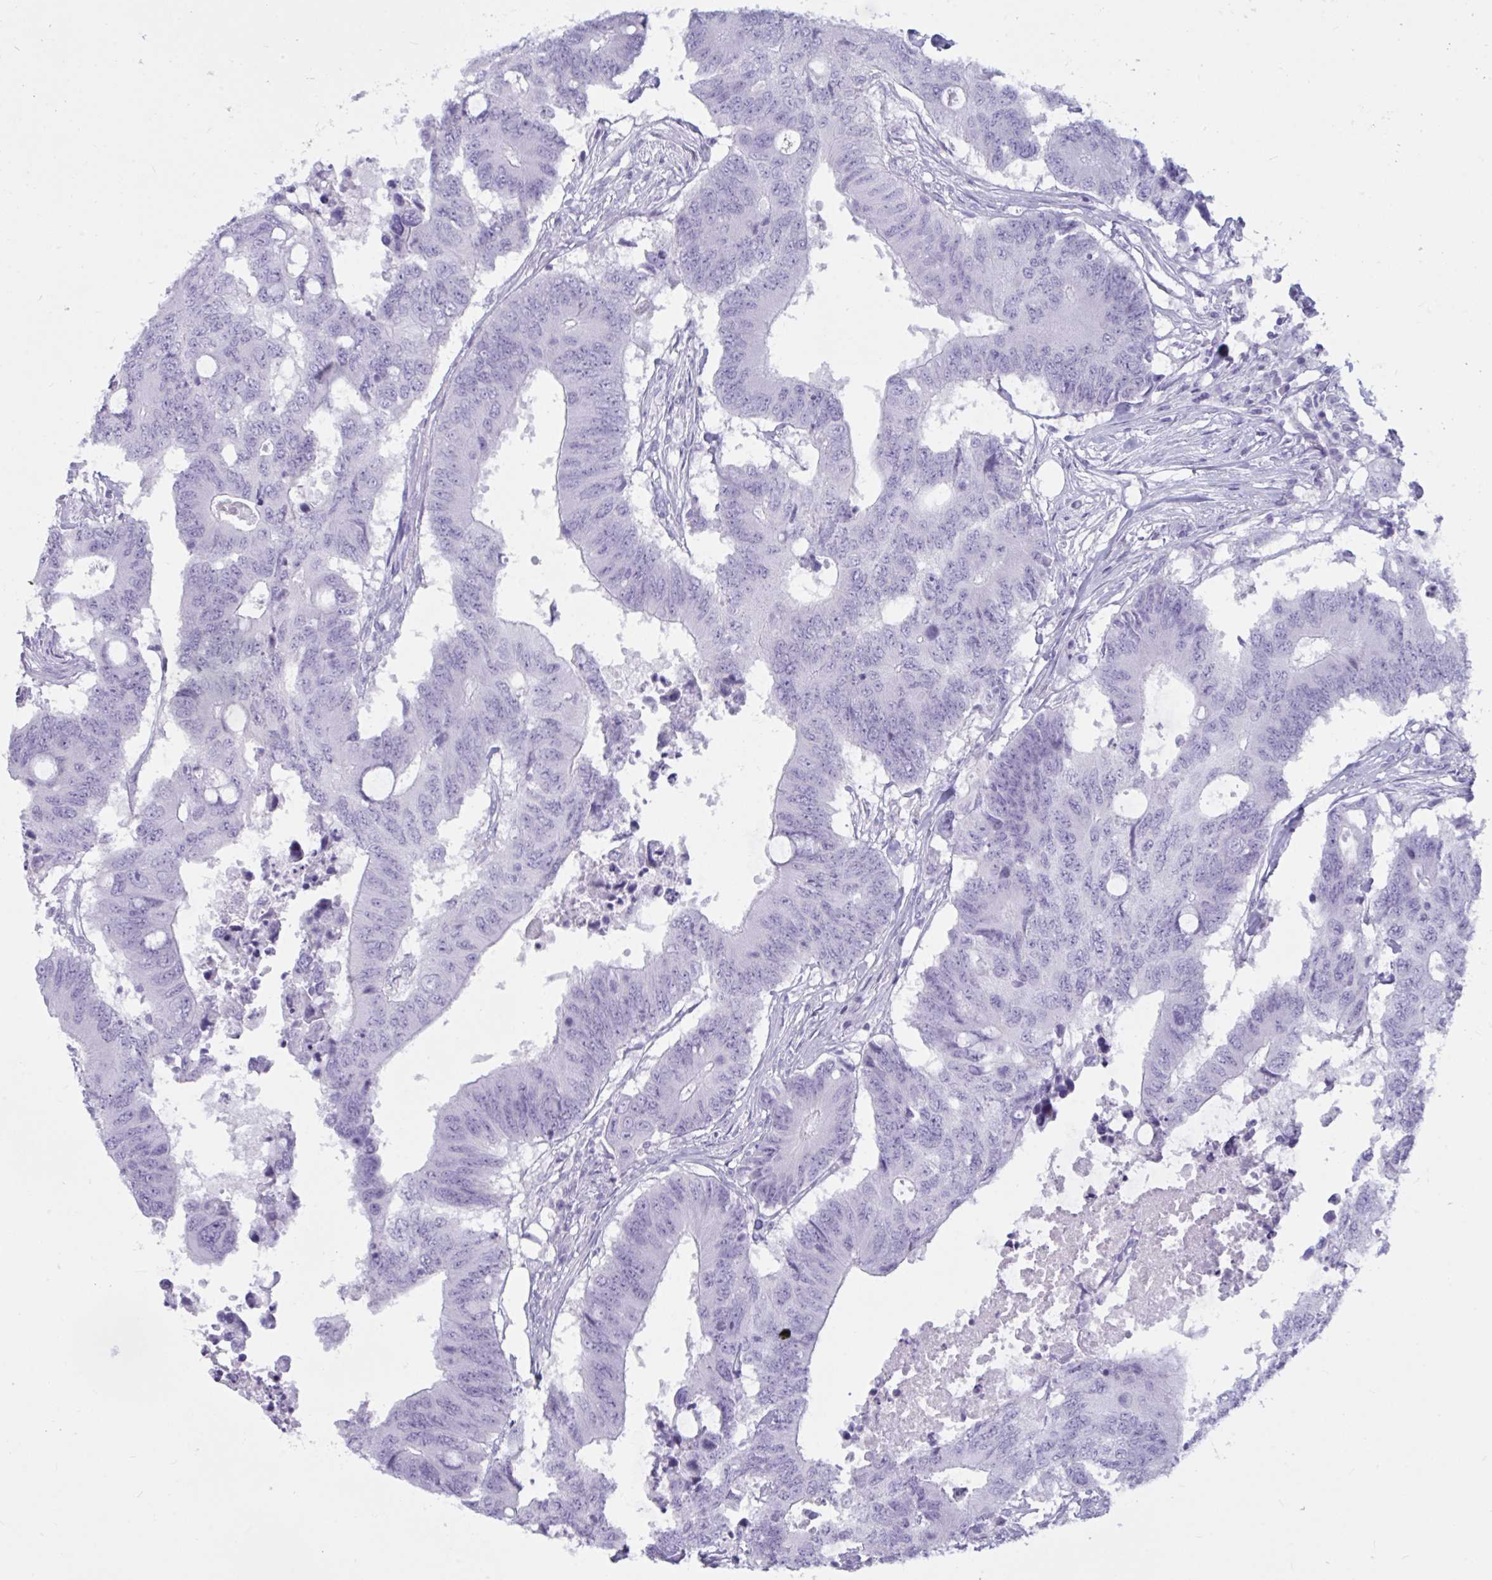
{"staining": {"intensity": "negative", "quantity": "none", "location": "none"}, "tissue": "colorectal cancer", "cell_type": "Tumor cells", "image_type": "cancer", "snomed": [{"axis": "morphology", "description": "Adenocarcinoma, NOS"}, {"axis": "topography", "description": "Colon"}], "caption": "The photomicrograph reveals no significant positivity in tumor cells of adenocarcinoma (colorectal). The staining is performed using DAB (3,3'-diaminobenzidine) brown chromogen with nuclei counter-stained in using hematoxylin.", "gene": "BBS10", "patient": {"sex": "male", "age": 71}}